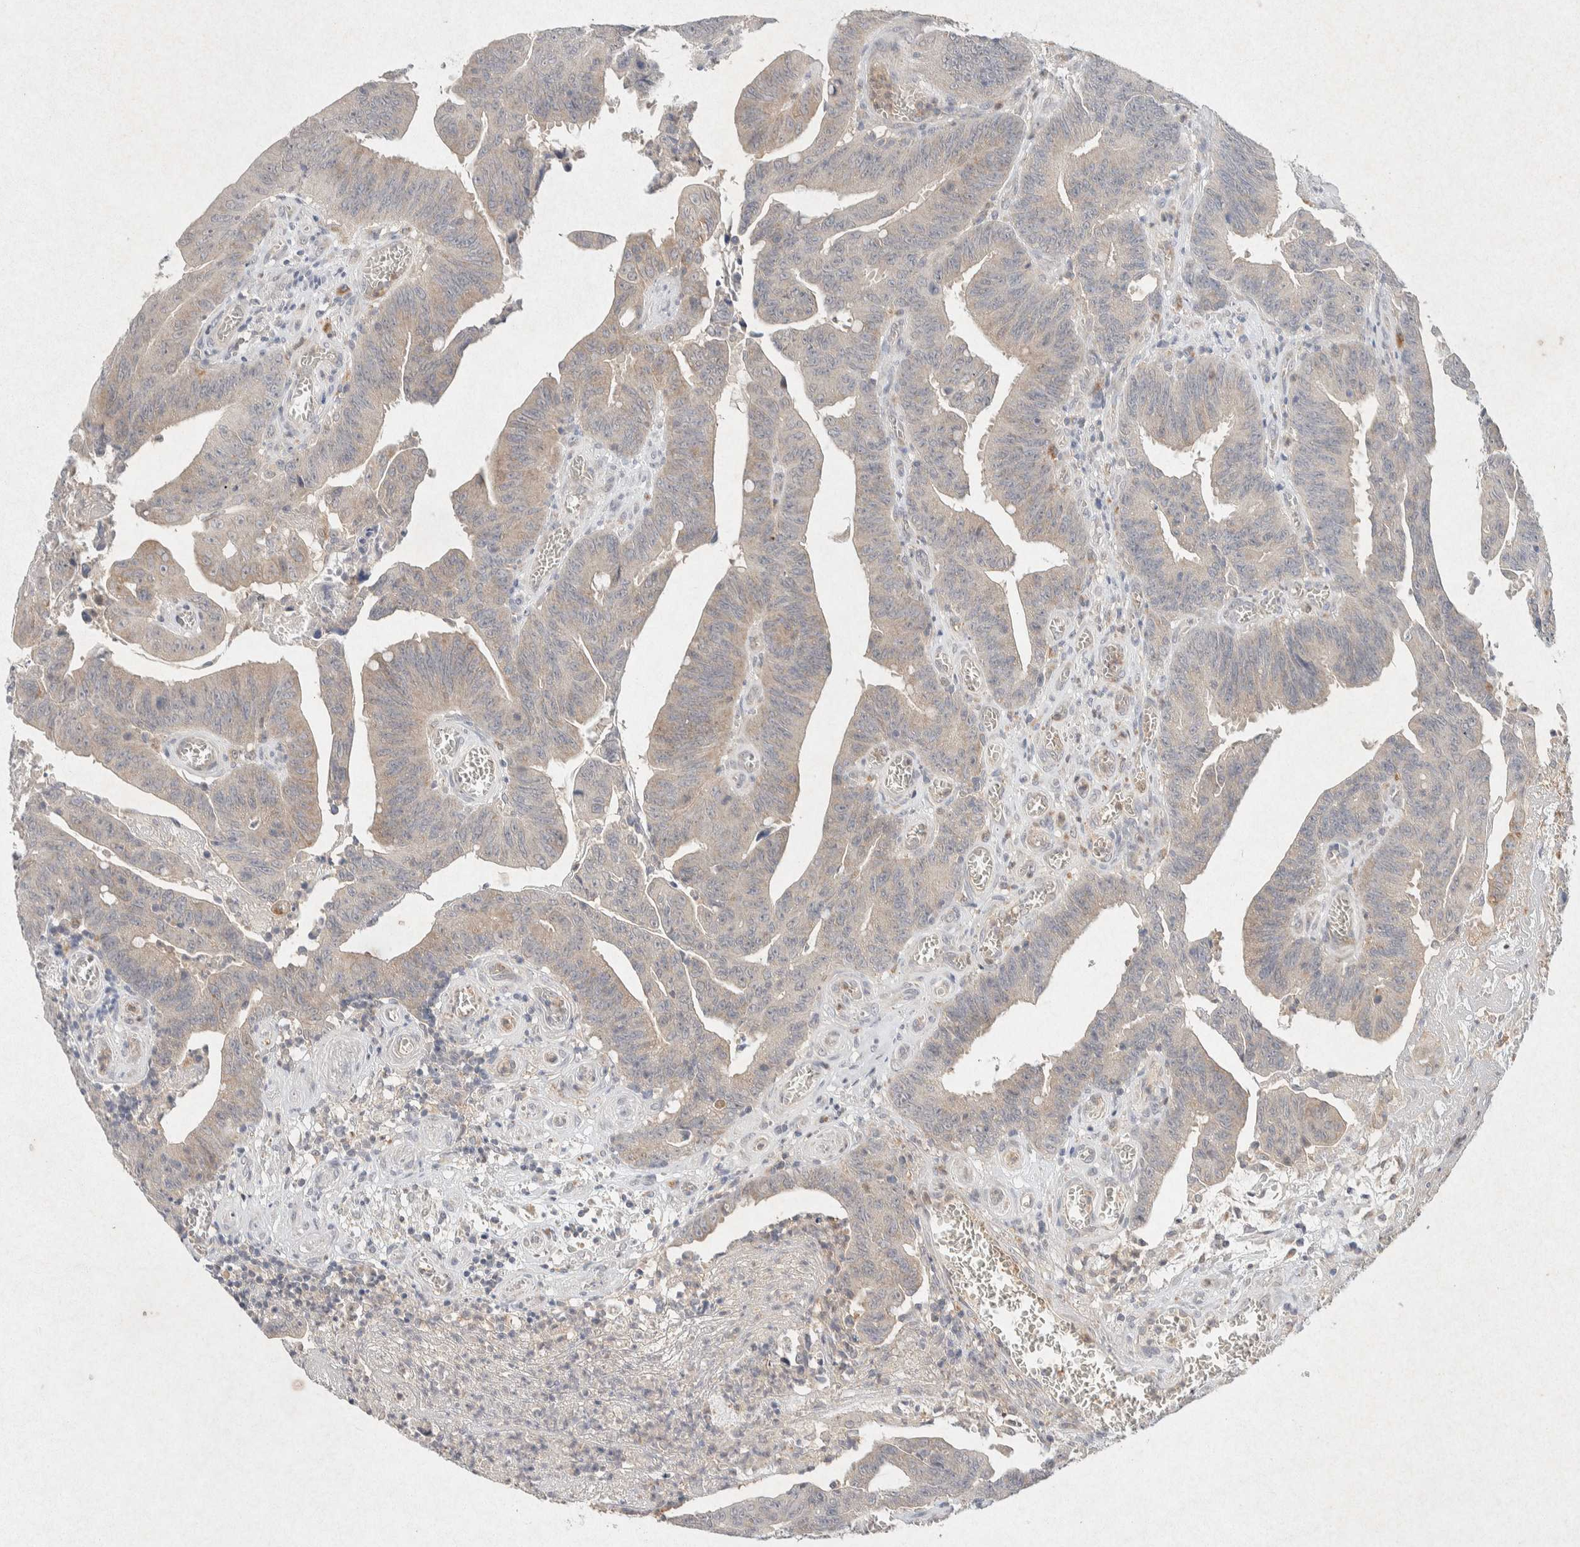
{"staining": {"intensity": "weak", "quantity": "<25%", "location": "cytoplasmic/membranous"}, "tissue": "colorectal cancer", "cell_type": "Tumor cells", "image_type": "cancer", "snomed": [{"axis": "morphology", "description": "Adenocarcinoma, NOS"}, {"axis": "topography", "description": "Colon"}], "caption": "A micrograph of human adenocarcinoma (colorectal) is negative for staining in tumor cells.", "gene": "GNAI1", "patient": {"sex": "male", "age": 45}}